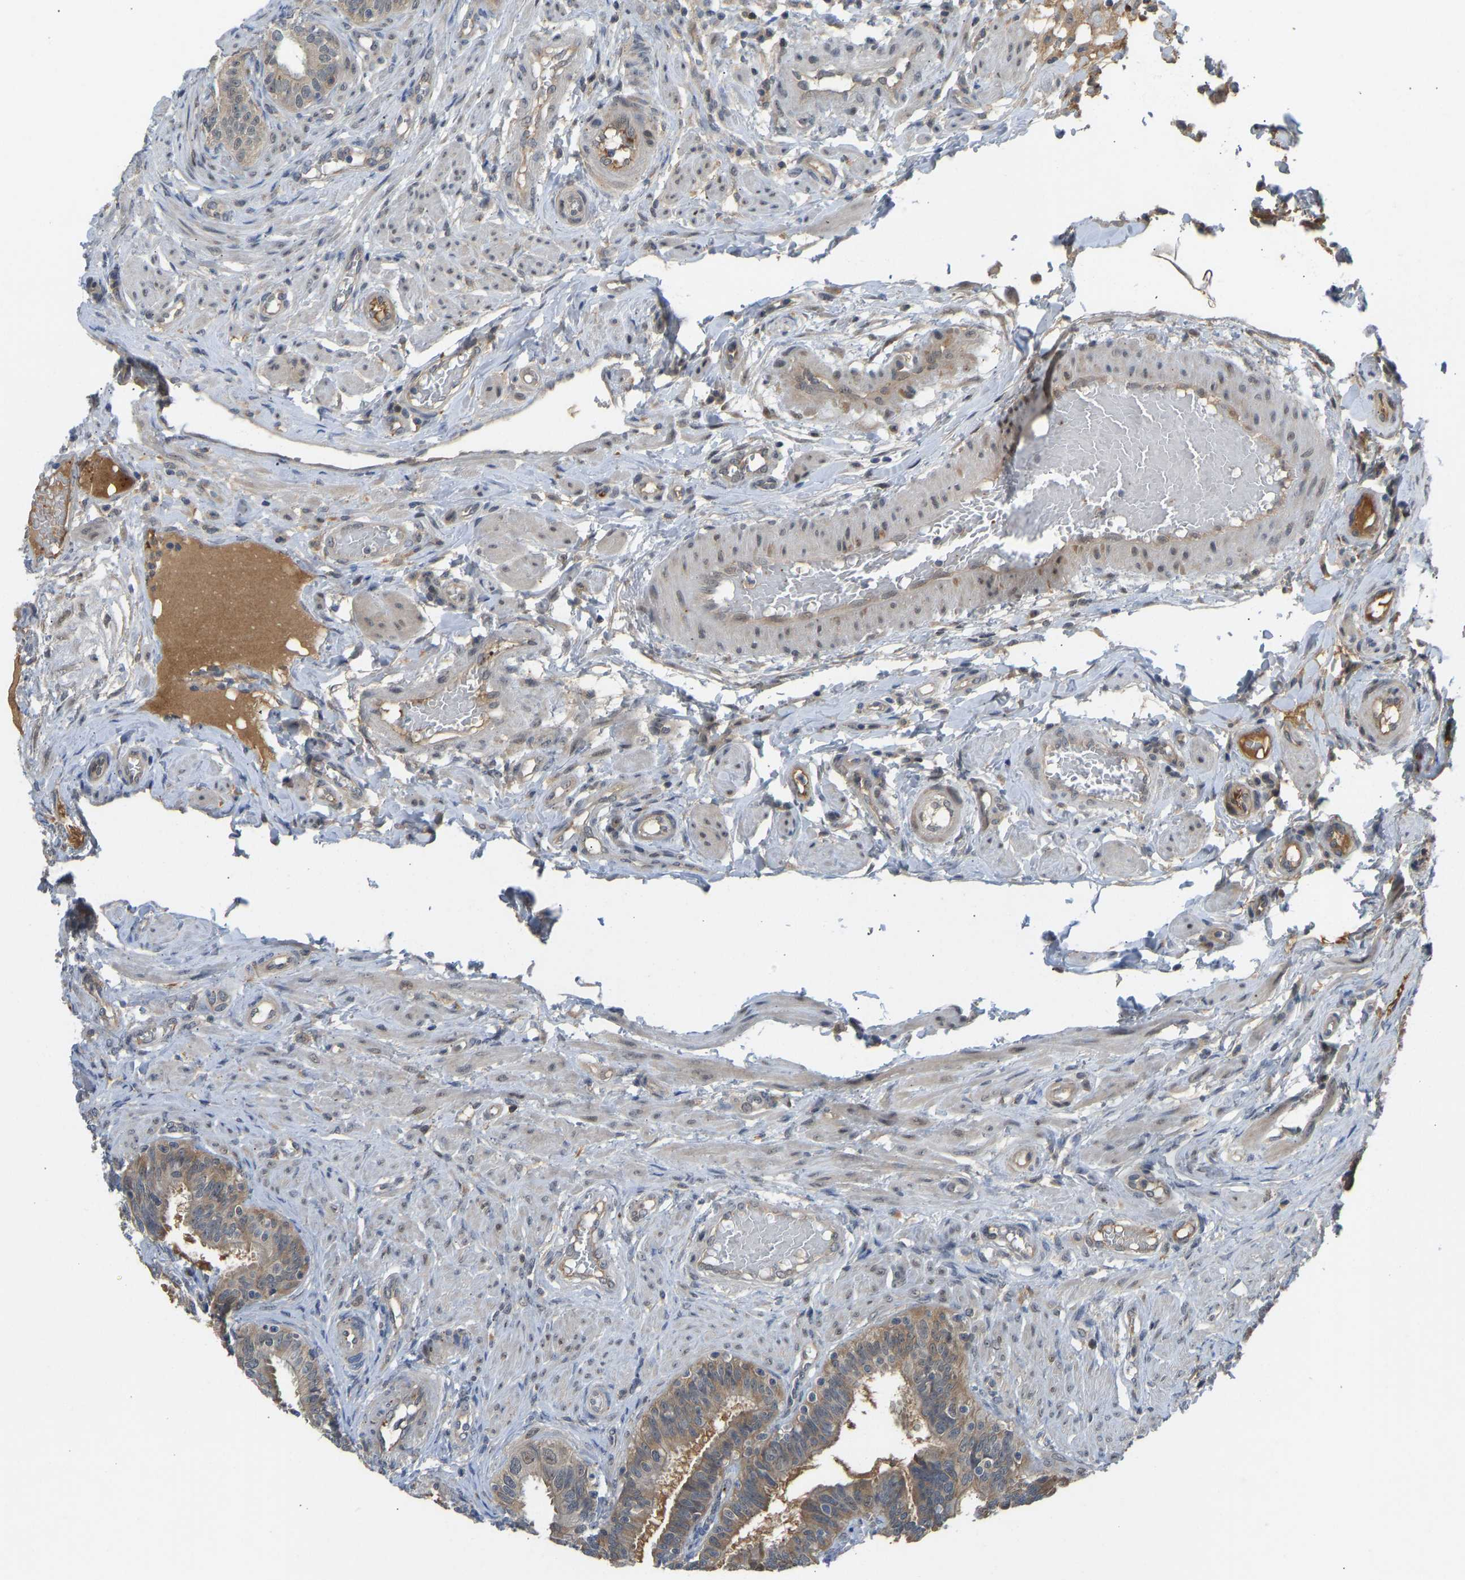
{"staining": {"intensity": "weak", "quantity": "25%-75%", "location": "cytoplasmic/membranous,nuclear"}, "tissue": "fallopian tube", "cell_type": "Glandular cells", "image_type": "normal", "snomed": [{"axis": "morphology", "description": "Normal tissue, NOS"}, {"axis": "topography", "description": "Fallopian tube"}, {"axis": "topography", "description": "Placenta"}], "caption": "Glandular cells reveal weak cytoplasmic/membranous,nuclear positivity in about 25%-75% of cells in normal fallopian tube. The protein of interest is shown in brown color, while the nuclei are stained blue.", "gene": "ZNF251", "patient": {"sex": "female", "age": 34}}